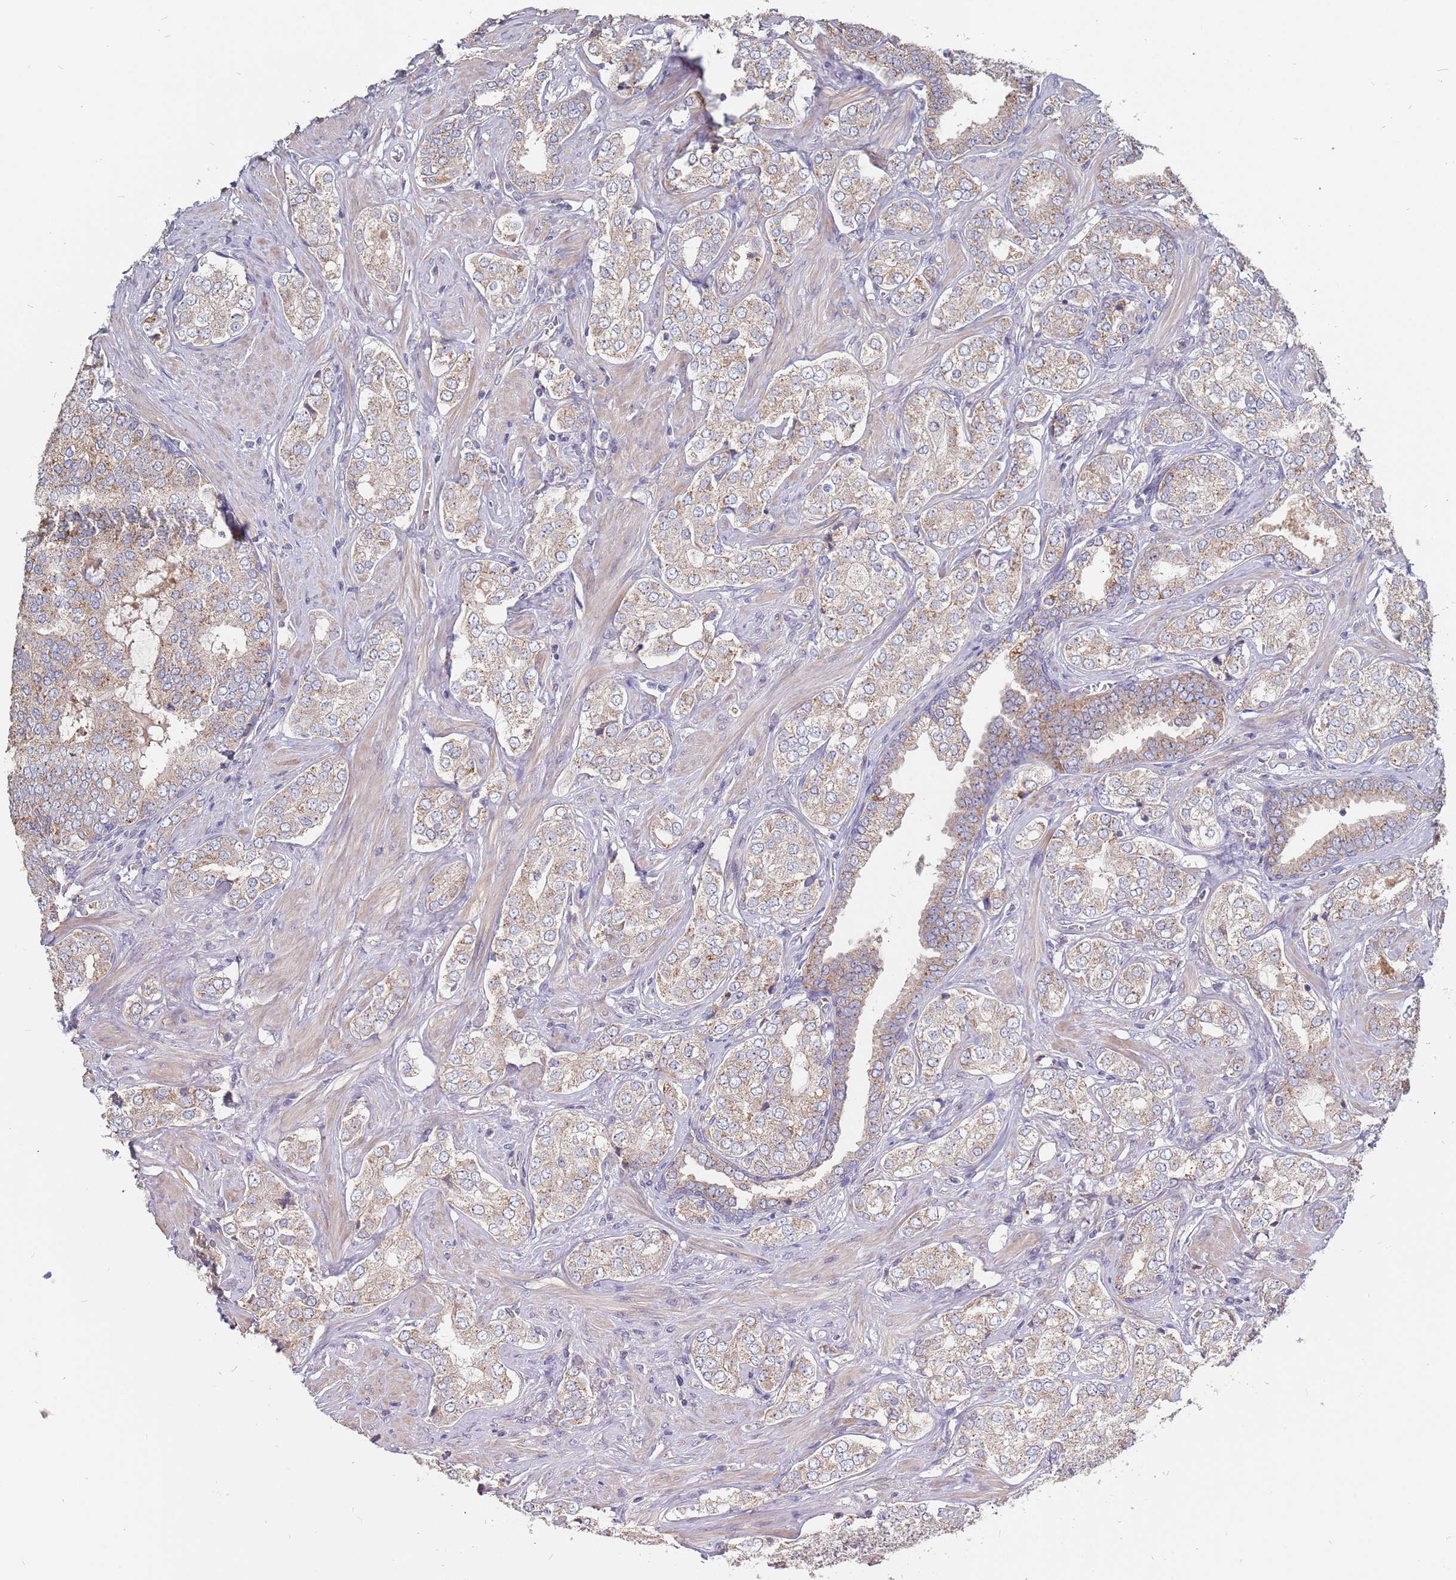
{"staining": {"intensity": "weak", "quantity": ">75%", "location": "cytoplasmic/membranous"}, "tissue": "prostate cancer", "cell_type": "Tumor cells", "image_type": "cancer", "snomed": [{"axis": "morphology", "description": "Adenocarcinoma, High grade"}, {"axis": "topography", "description": "Prostate"}], "caption": "Human prostate cancer stained for a protein (brown) exhibits weak cytoplasmic/membranous positive expression in approximately >75% of tumor cells.", "gene": "TCEANC2", "patient": {"sex": "male", "age": 71}}